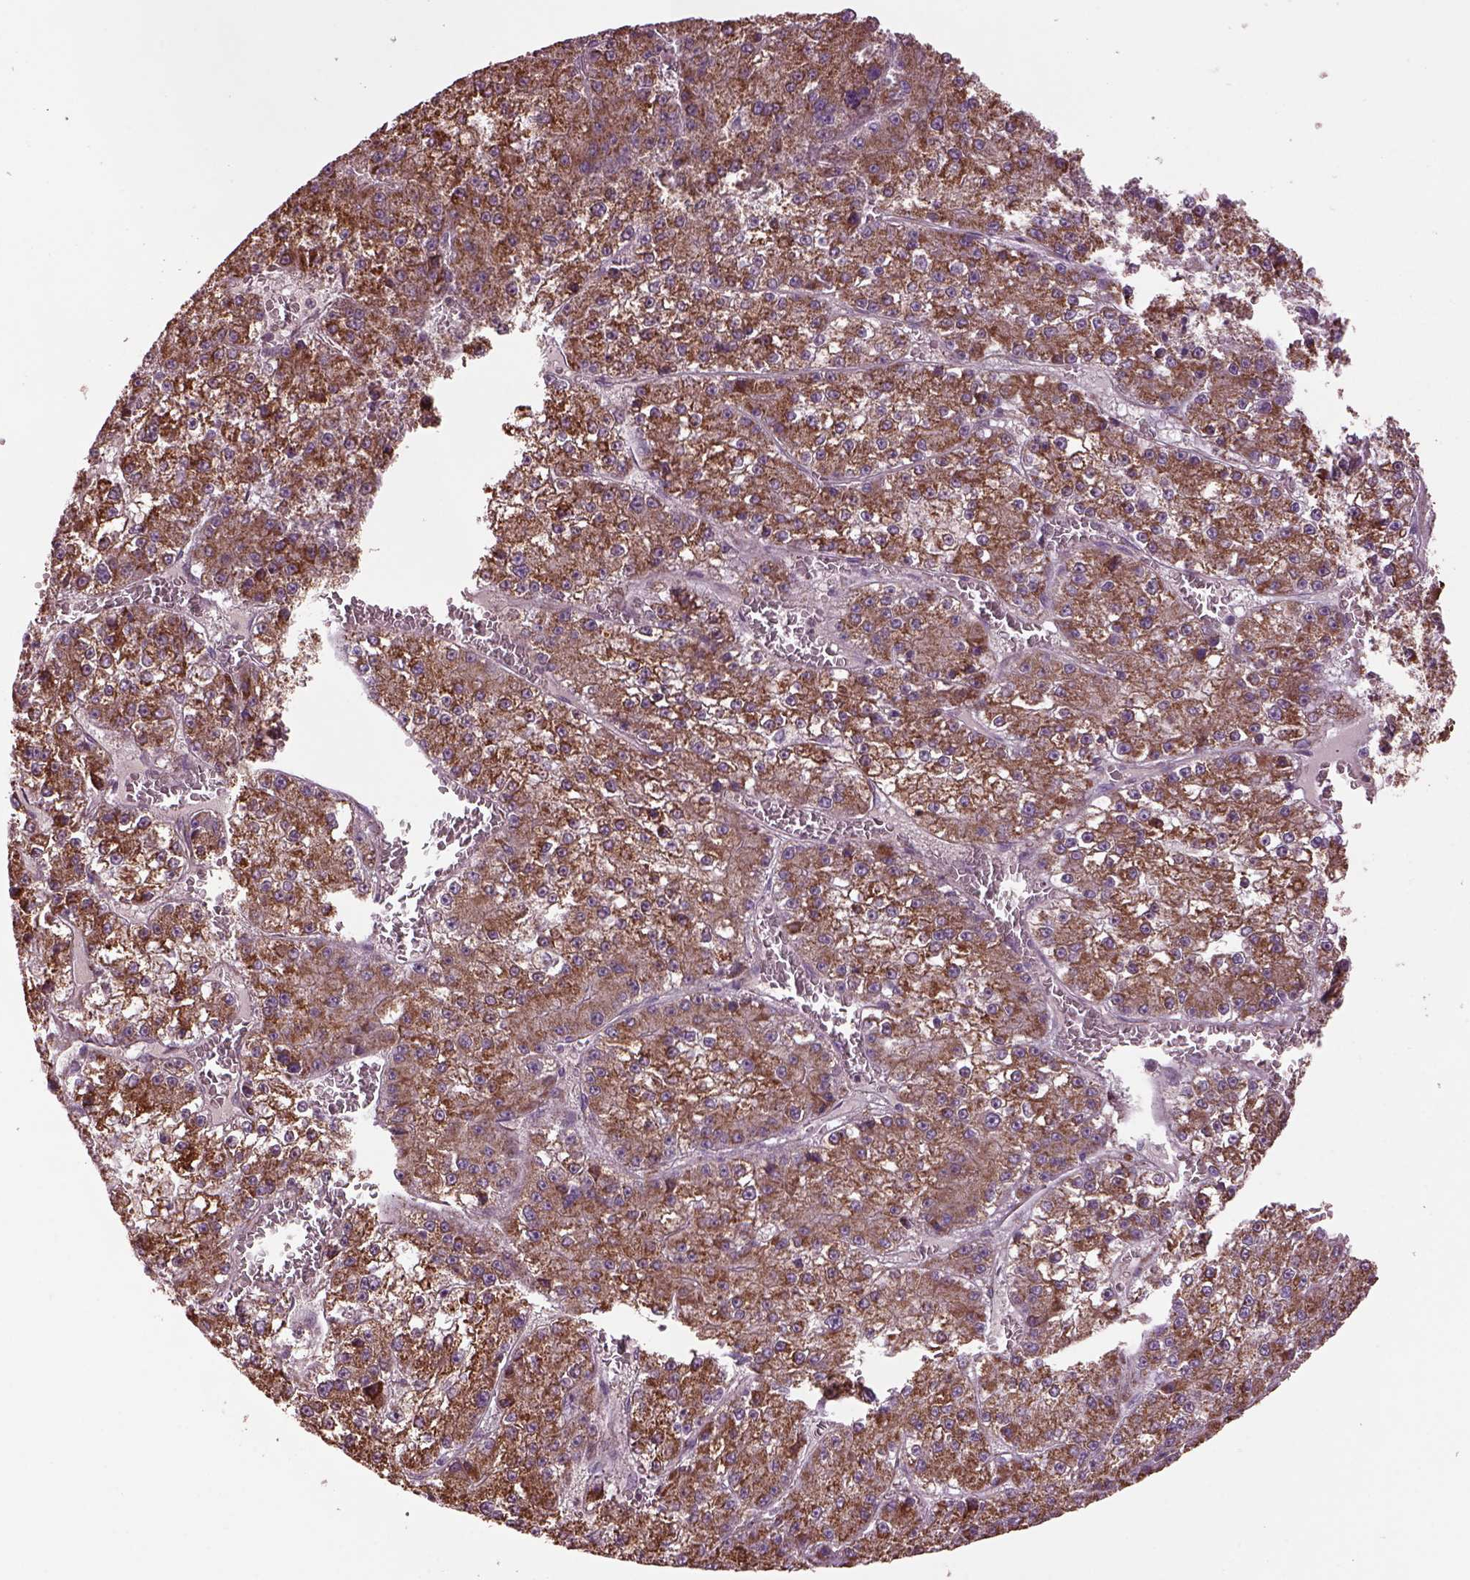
{"staining": {"intensity": "moderate", "quantity": "25%-75%", "location": "cytoplasmic/membranous"}, "tissue": "liver cancer", "cell_type": "Tumor cells", "image_type": "cancer", "snomed": [{"axis": "morphology", "description": "Carcinoma, Hepatocellular, NOS"}, {"axis": "topography", "description": "Liver"}], "caption": "A medium amount of moderate cytoplasmic/membranous staining is identified in about 25%-75% of tumor cells in liver cancer (hepatocellular carcinoma) tissue.", "gene": "TMEM254", "patient": {"sex": "female", "age": 73}}